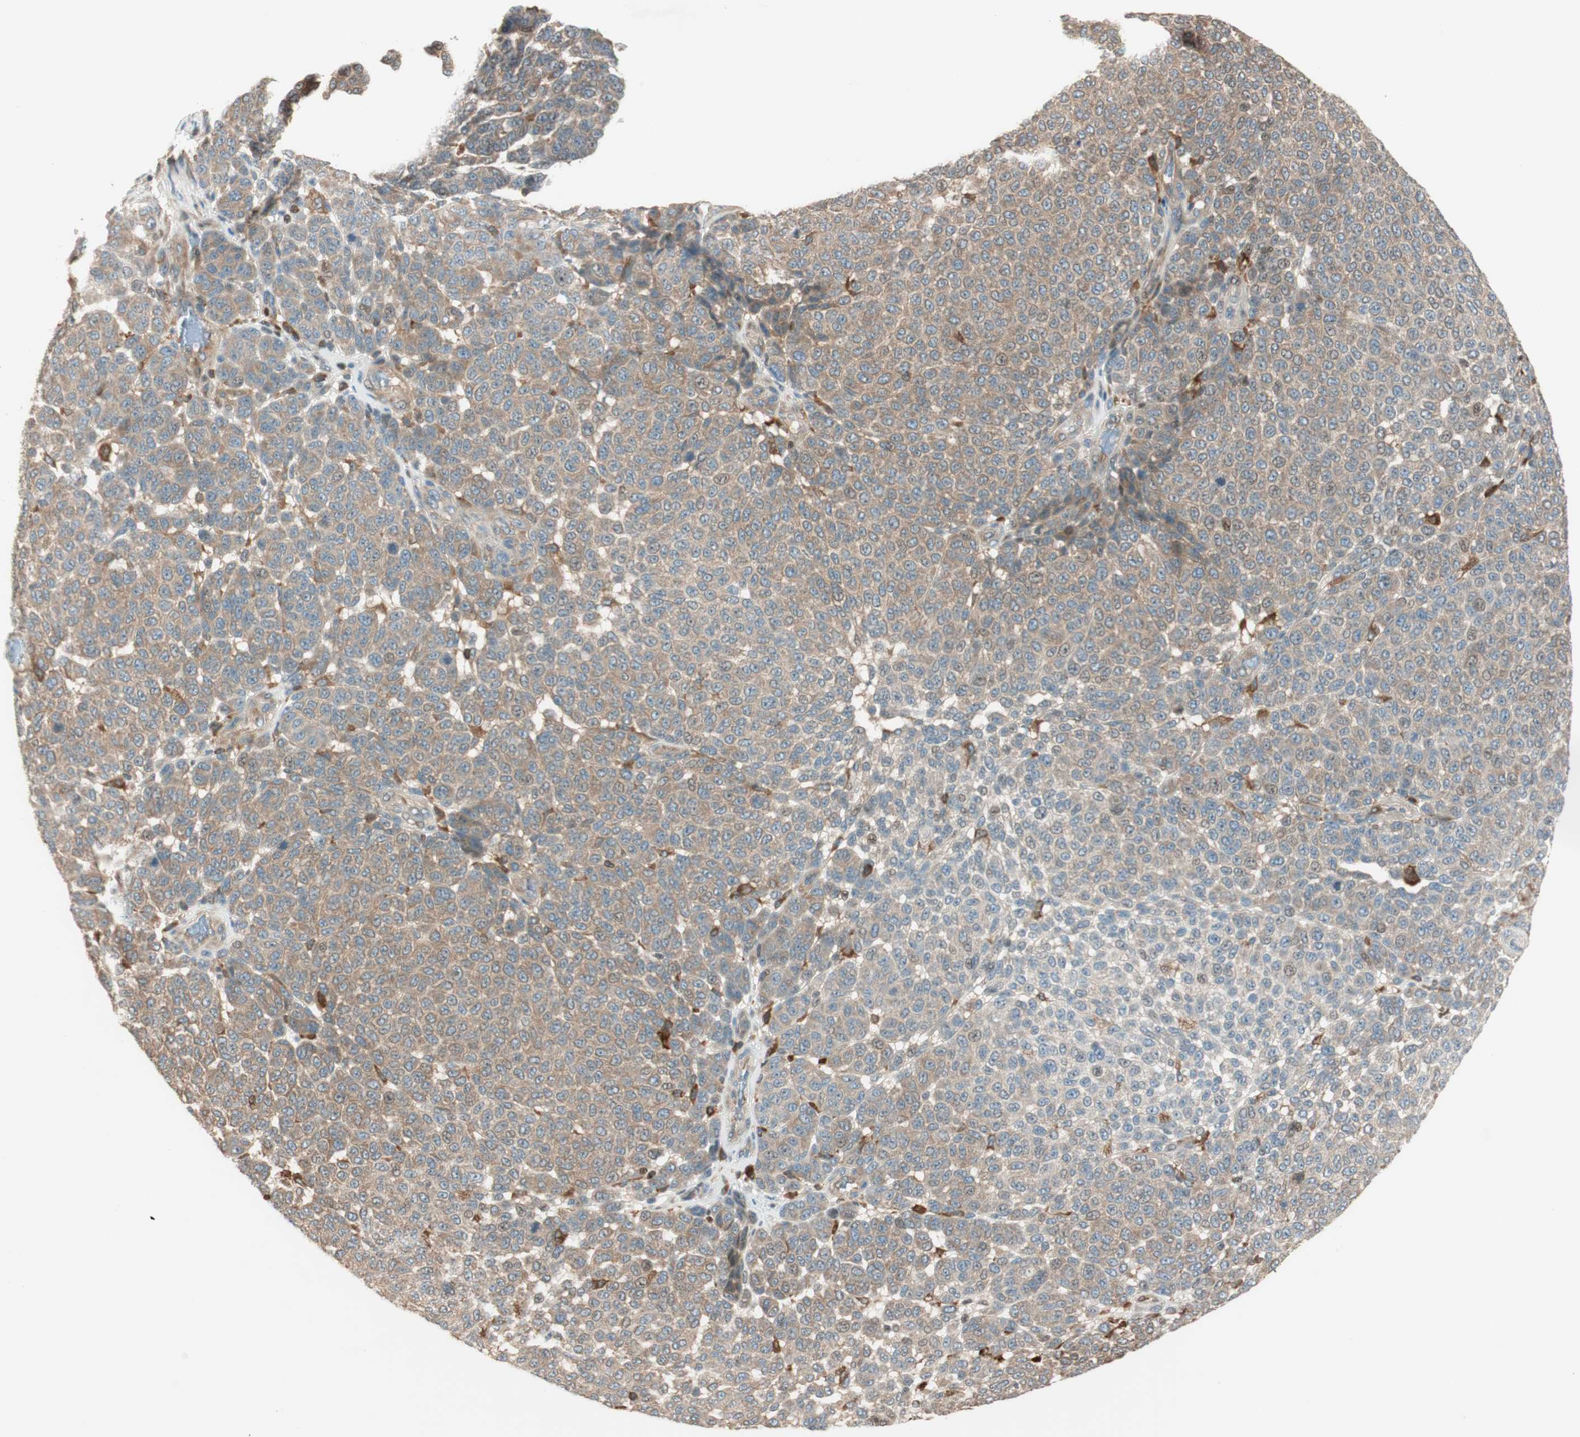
{"staining": {"intensity": "moderate", "quantity": ">75%", "location": "cytoplasmic/membranous"}, "tissue": "melanoma", "cell_type": "Tumor cells", "image_type": "cancer", "snomed": [{"axis": "morphology", "description": "Malignant melanoma, NOS"}, {"axis": "topography", "description": "Skin"}], "caption": "Immunohistochemical staining of melanoma demonstrates medium levels of moderate cytoplasmic/membranous protein positivity in about >75% of tumor cells.", "gene": "BIN1", "patient": {"sex": "male", "age": 59}}